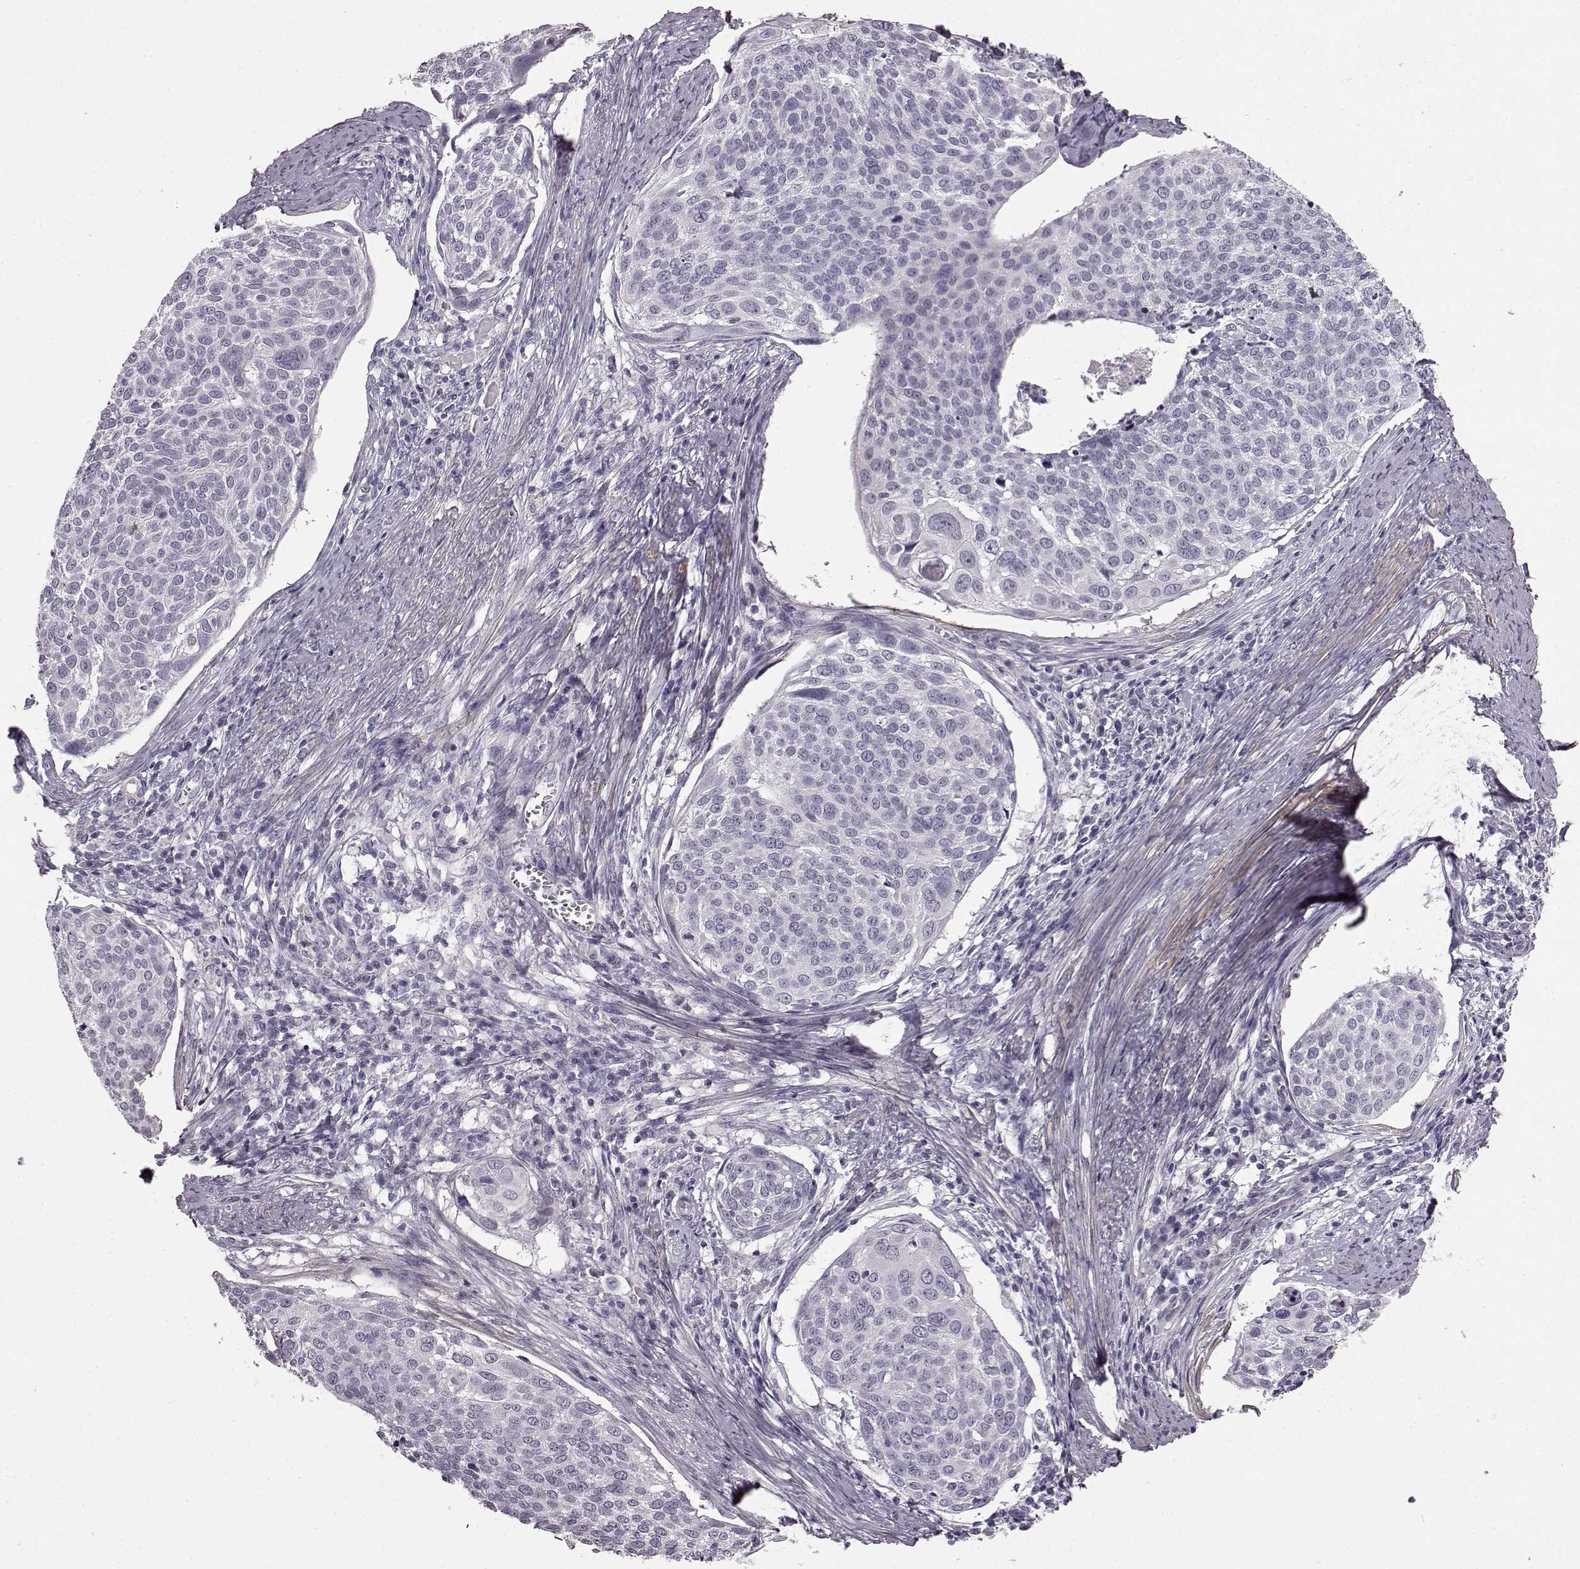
{"staining": {"intensity": "negative", "quantity": "none", "location": "none"}, "tissue": "cervical cancer", "cell_type": "Tumor cells", "image_type": "cancer", "snomed": [{"axis": "morphology", "description": "Squamous cell carcinoma, NOS"}, {"axis": "topography", "description": "Cervix"}], "caption": "Immunohistochemical staining of human squamous cell carcinoma (cervical) displays no significant staining in tumor cells. (Immunohistochemistry (ihc), brightfield microscopy, high magnification).", "gene": "SLCO3A1", "patient": {"sex": "female", "age": 39}}